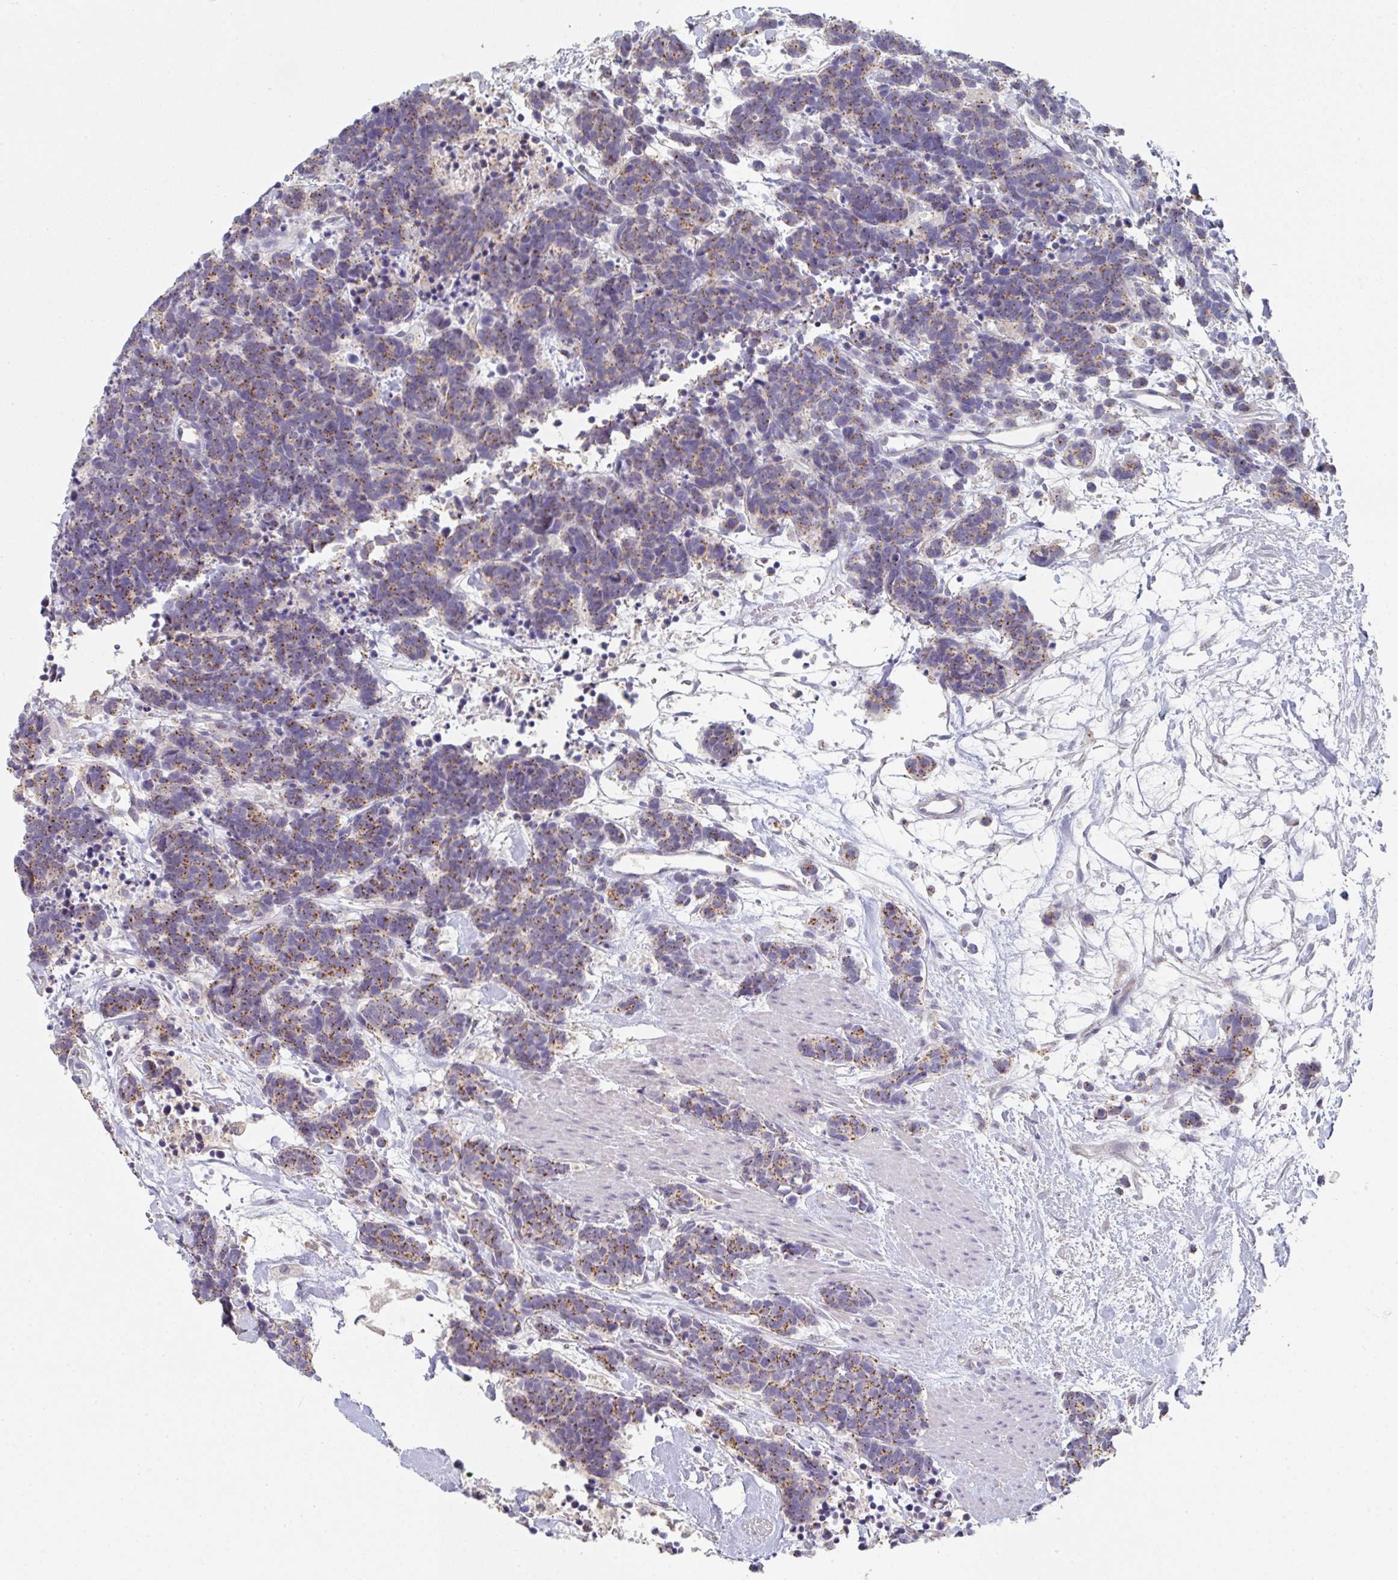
{"staining": {"intensity": "moderate", "quantity": "25%-75%", "location": "cytoplasmic/membranous"}, "tissue": "carcinoid", "cell_type": "Tumor cells", "image_type": "cancer", "snomed": [{"axis": "morphology", "description": "Carcinoma, NOS"}, {"axis": "morphology", "description": "Carcinoid, malignant, NOS"}, {"axis": "topography", "description": "Prostate"}], "caption": "This micrograph displays immunohistochemistry (IHC) staining of human carcinoma, with medium moderate cytoplasmic/membranous positivity in about 25%-75% of tumor cells.", "gene": "CHMP5", "patient": {"sex": "male", "age": 57}}